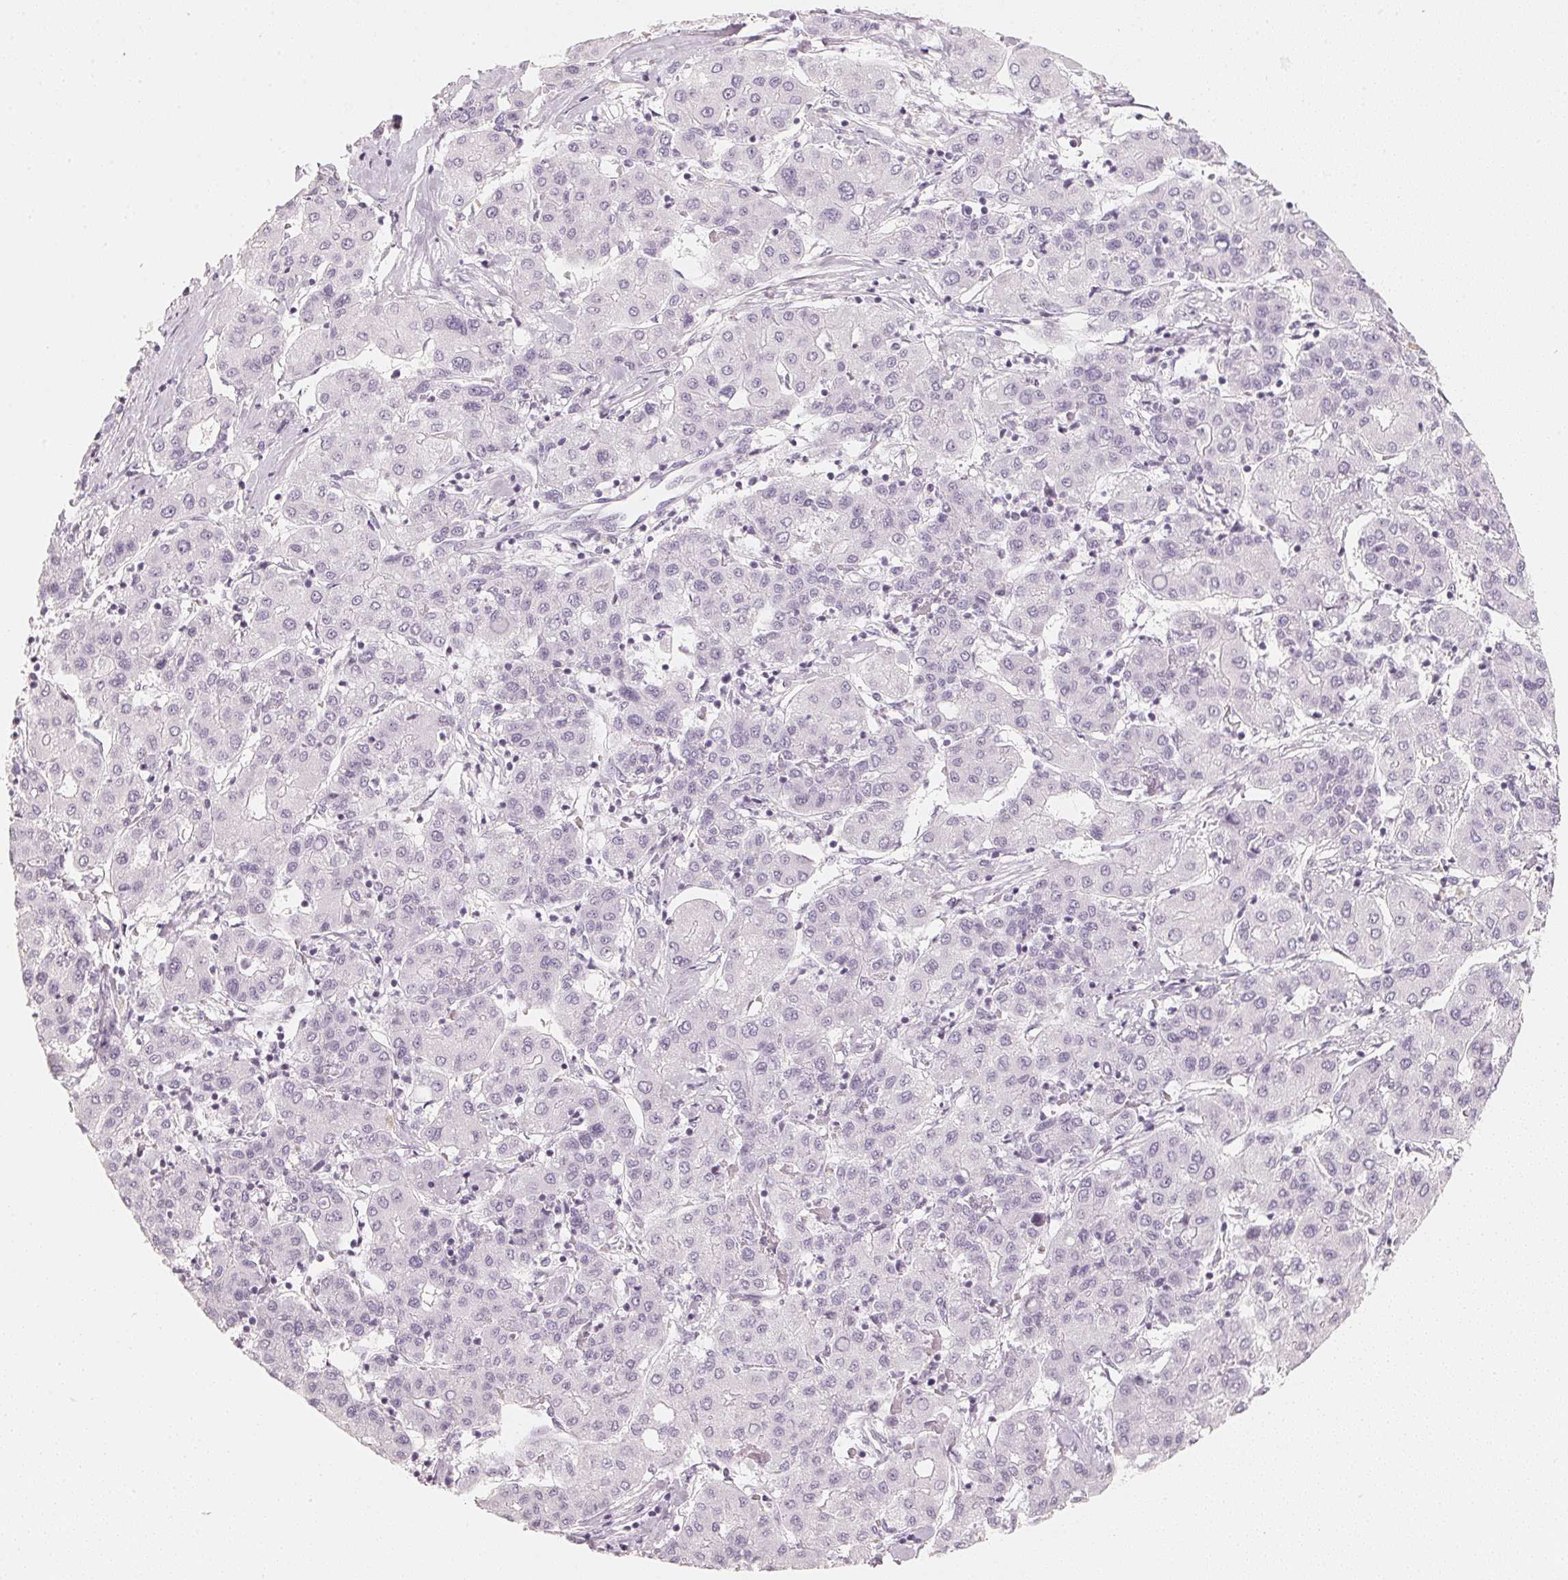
{"staining": {"intensity": "negative", "quantity": "none", "location": "none"}, "tissue": "liver cancer", "cell_type": "Tumor cells", "image_type": "cancer", "snomed": [{"axis": "morphology", "description": "Carcinoma, Hepatocellular, NOS"}, {"axis": "topography", "description": "Liver"}], "caption": "Immunohistochemistry micrograph of human hepatocellular carcinoma (liver) stained for a protein (brown), which reveals no expression in tumor cells.", "gene": "SLC22A8", "patient": {"sex": "male", "age": 65}}